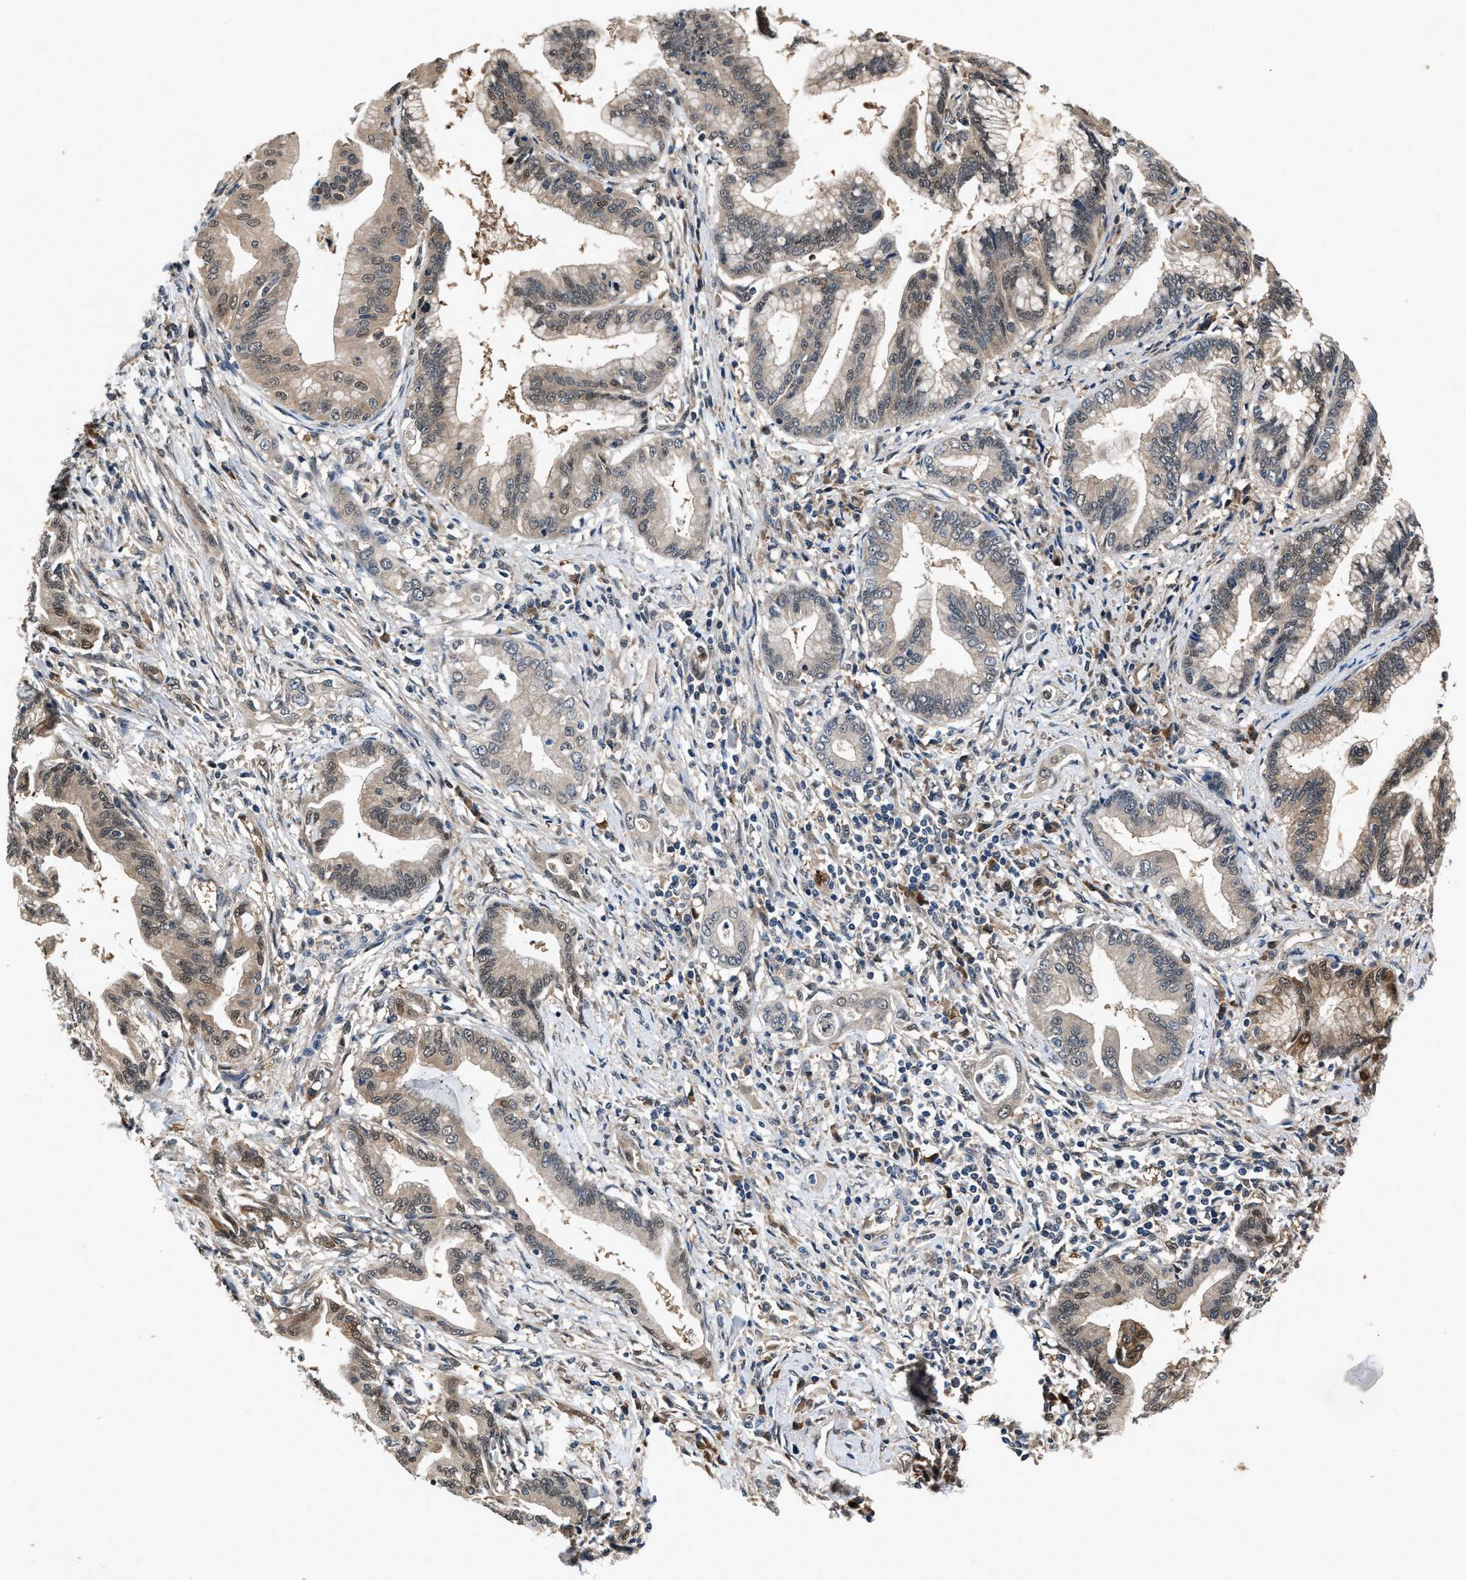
{"staining": {"intensity": "weak", "quantity": "25%-75%", "location": "cytoplasmic/membranous"}, "tissue": "pancreatic cancer", "cell_type": "Tumor cells", "image_type": "cancer", "snomed": [{"axis": "morphology", "description": "Adenocarcinoma, NOS"}, {"axis": "topography", "description": "Pancreas"}], "caption": "Protein staining reveals weak cytoplasmic/membranous staining in about 25%-75% of tumor cells in adenocarcinoma (pancreatic).", "gene": "TP53I3", "patient": {"sex": "female", "age": 64}}